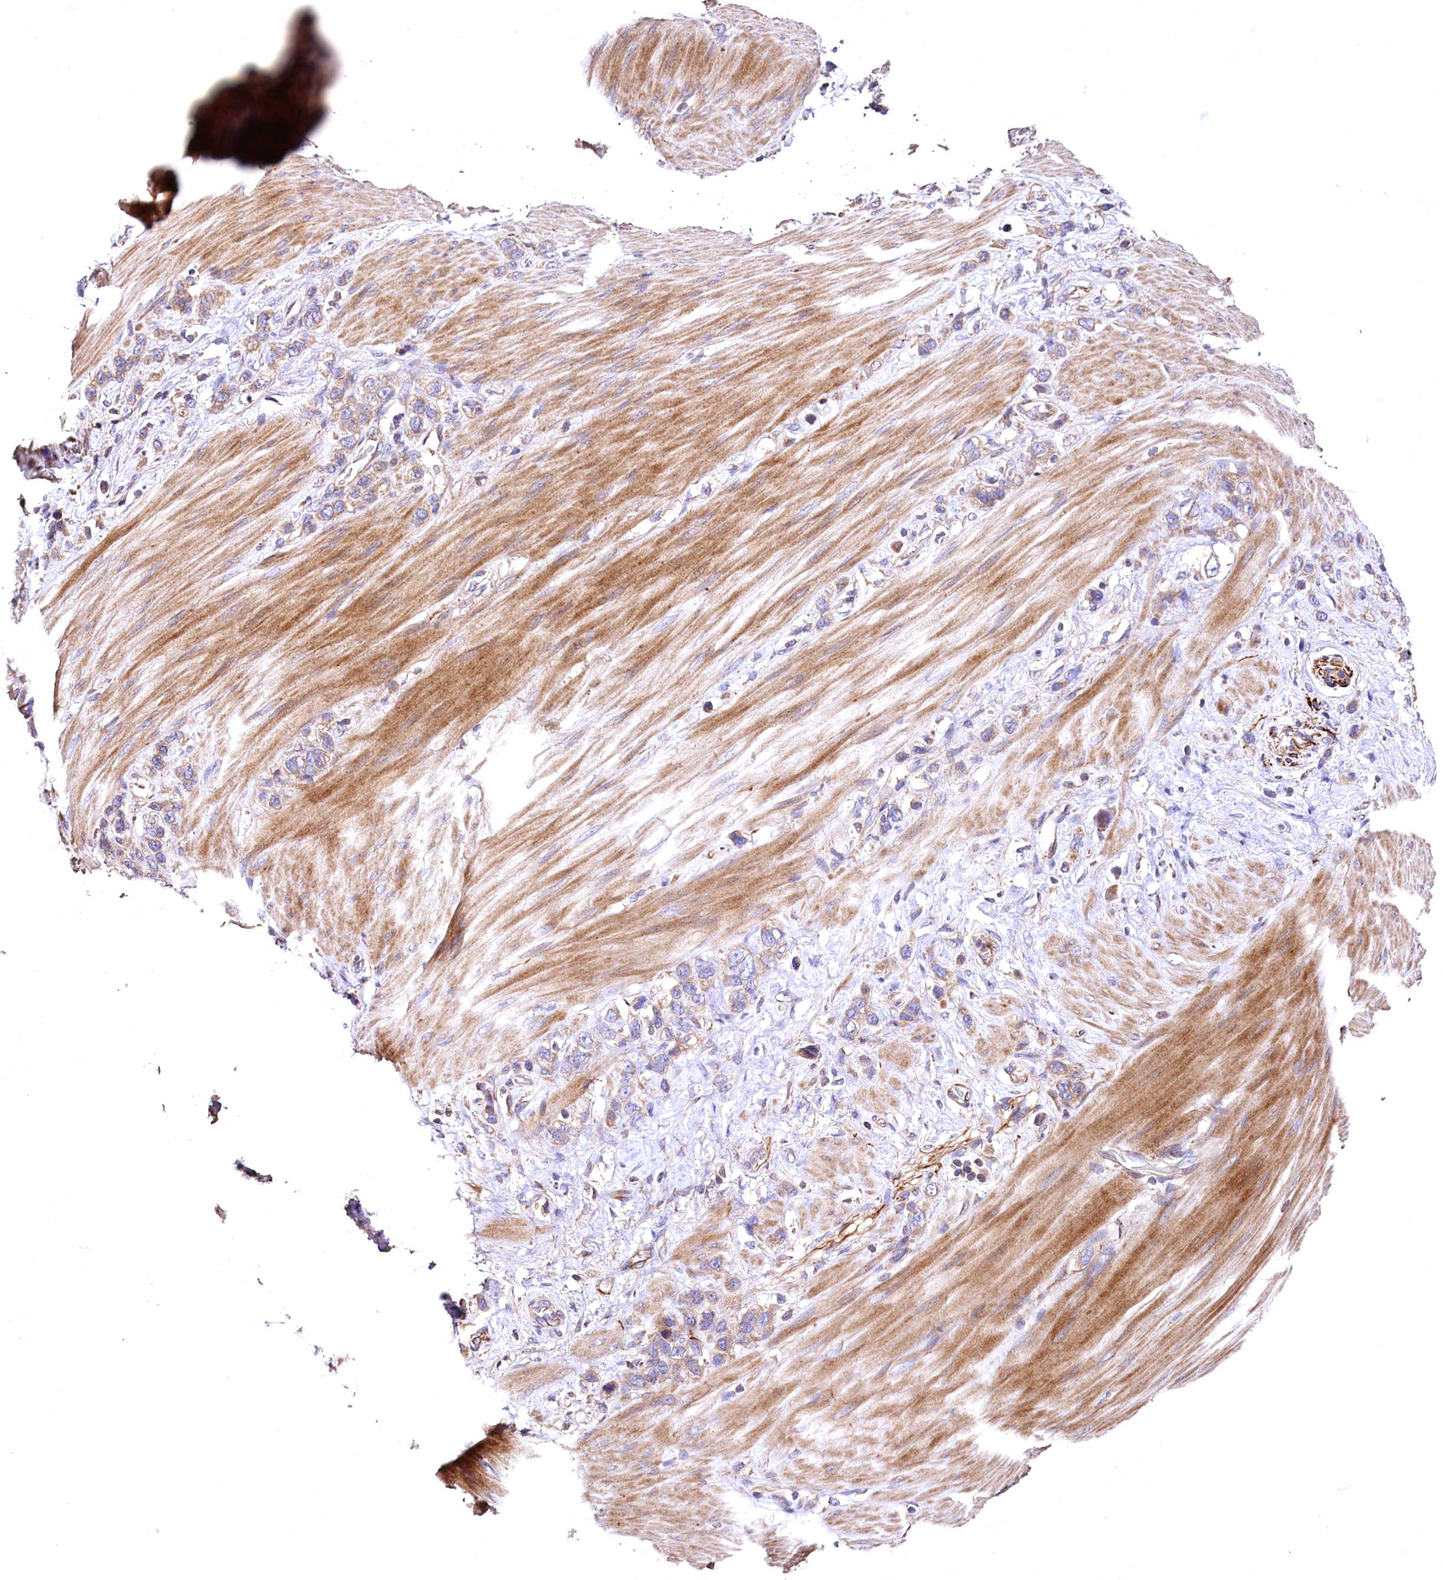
{"staining": {"intensity": "weak", "quantity": ">75%", "location": "cytoplasmic/membranous"}, "tissue": "stomach cancer", "cell_type": "Tumor cells", "image_type": "cancer", "snomed": [{"axis": "morphology", "description": "Adenocarcinoma, NOS"}, {"axis": "morphology", "description": "Adenocarcinoma, High grade"}, {"axis": "topography", "description": "Stomach, upper"}, {"axis": "topography", "description": "Stomach, lower"}], "caption": "High-power microscopy captured an immunohistochemistry histopathology image of stomach cancer, revealing weak cytoplasmic/membranous staining in about >75% of tumor cells.", "gene": "RASSF1", "patient": {"sex": "female", "age": 65}}